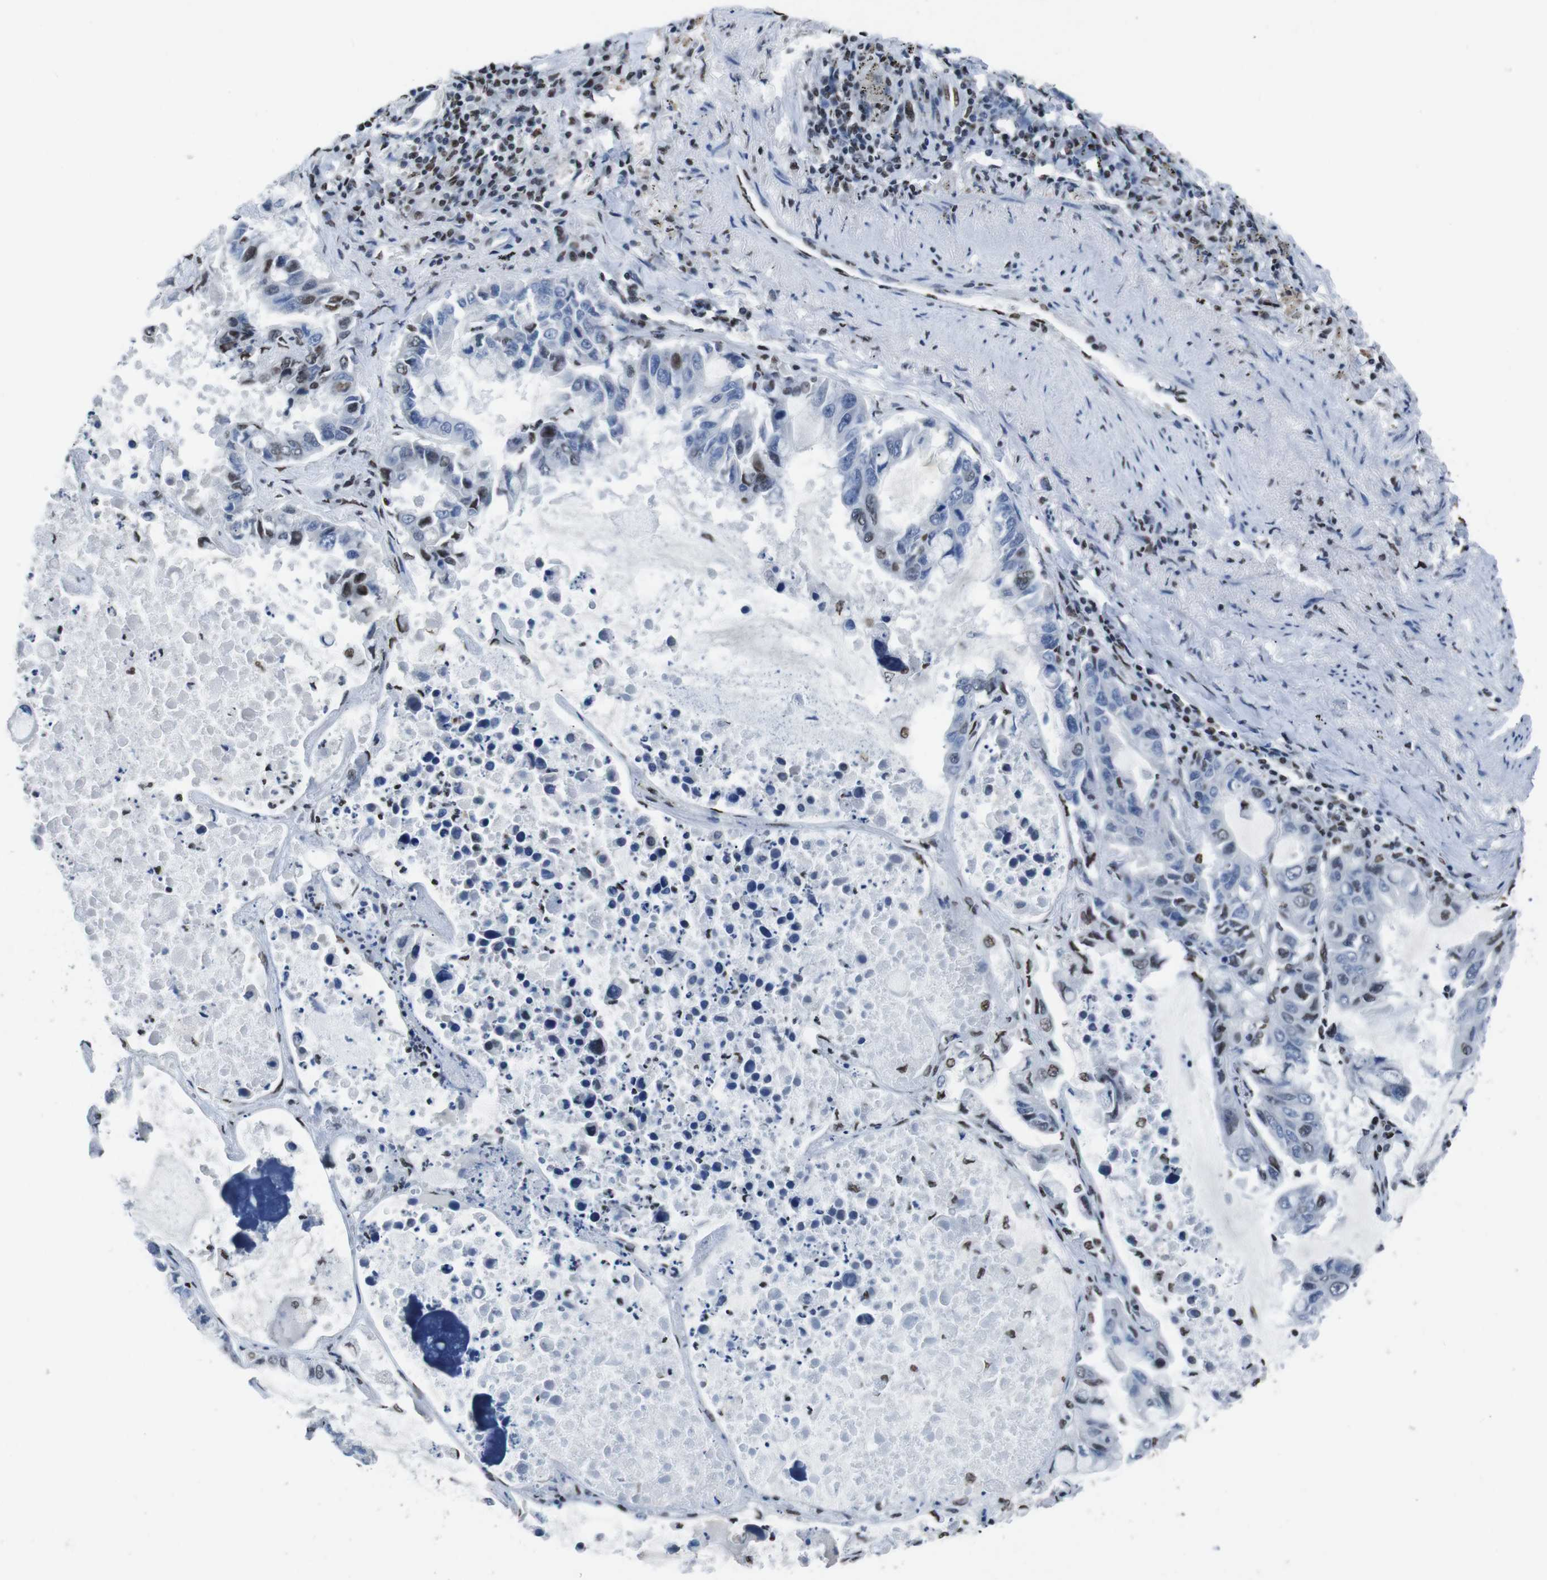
{"staining": {"intensity": "weak", "quantity": "25%-75%", "location": "nuclear"}, "tissue": "lung cancer", "cell_type": "Tumor cells", "image_type": "cancer", "snomed": [{"axis": "morphology", "description": "Adenocarcinoma, NOS"}, {"axis": "topography", "description": "Lung"}], "caption": "Immunohistochemical staining of human lung adenocarcinoma displays low levels of weak nuclear protein expression in approximately 25%-75% of tumor cells. (DAB (3,3'-diaminobenzidine) = brown stain, brightfield microscopy at high magnification).", "gene": "PIP4P2", "patient": {"sex": "male", "age": 64}}